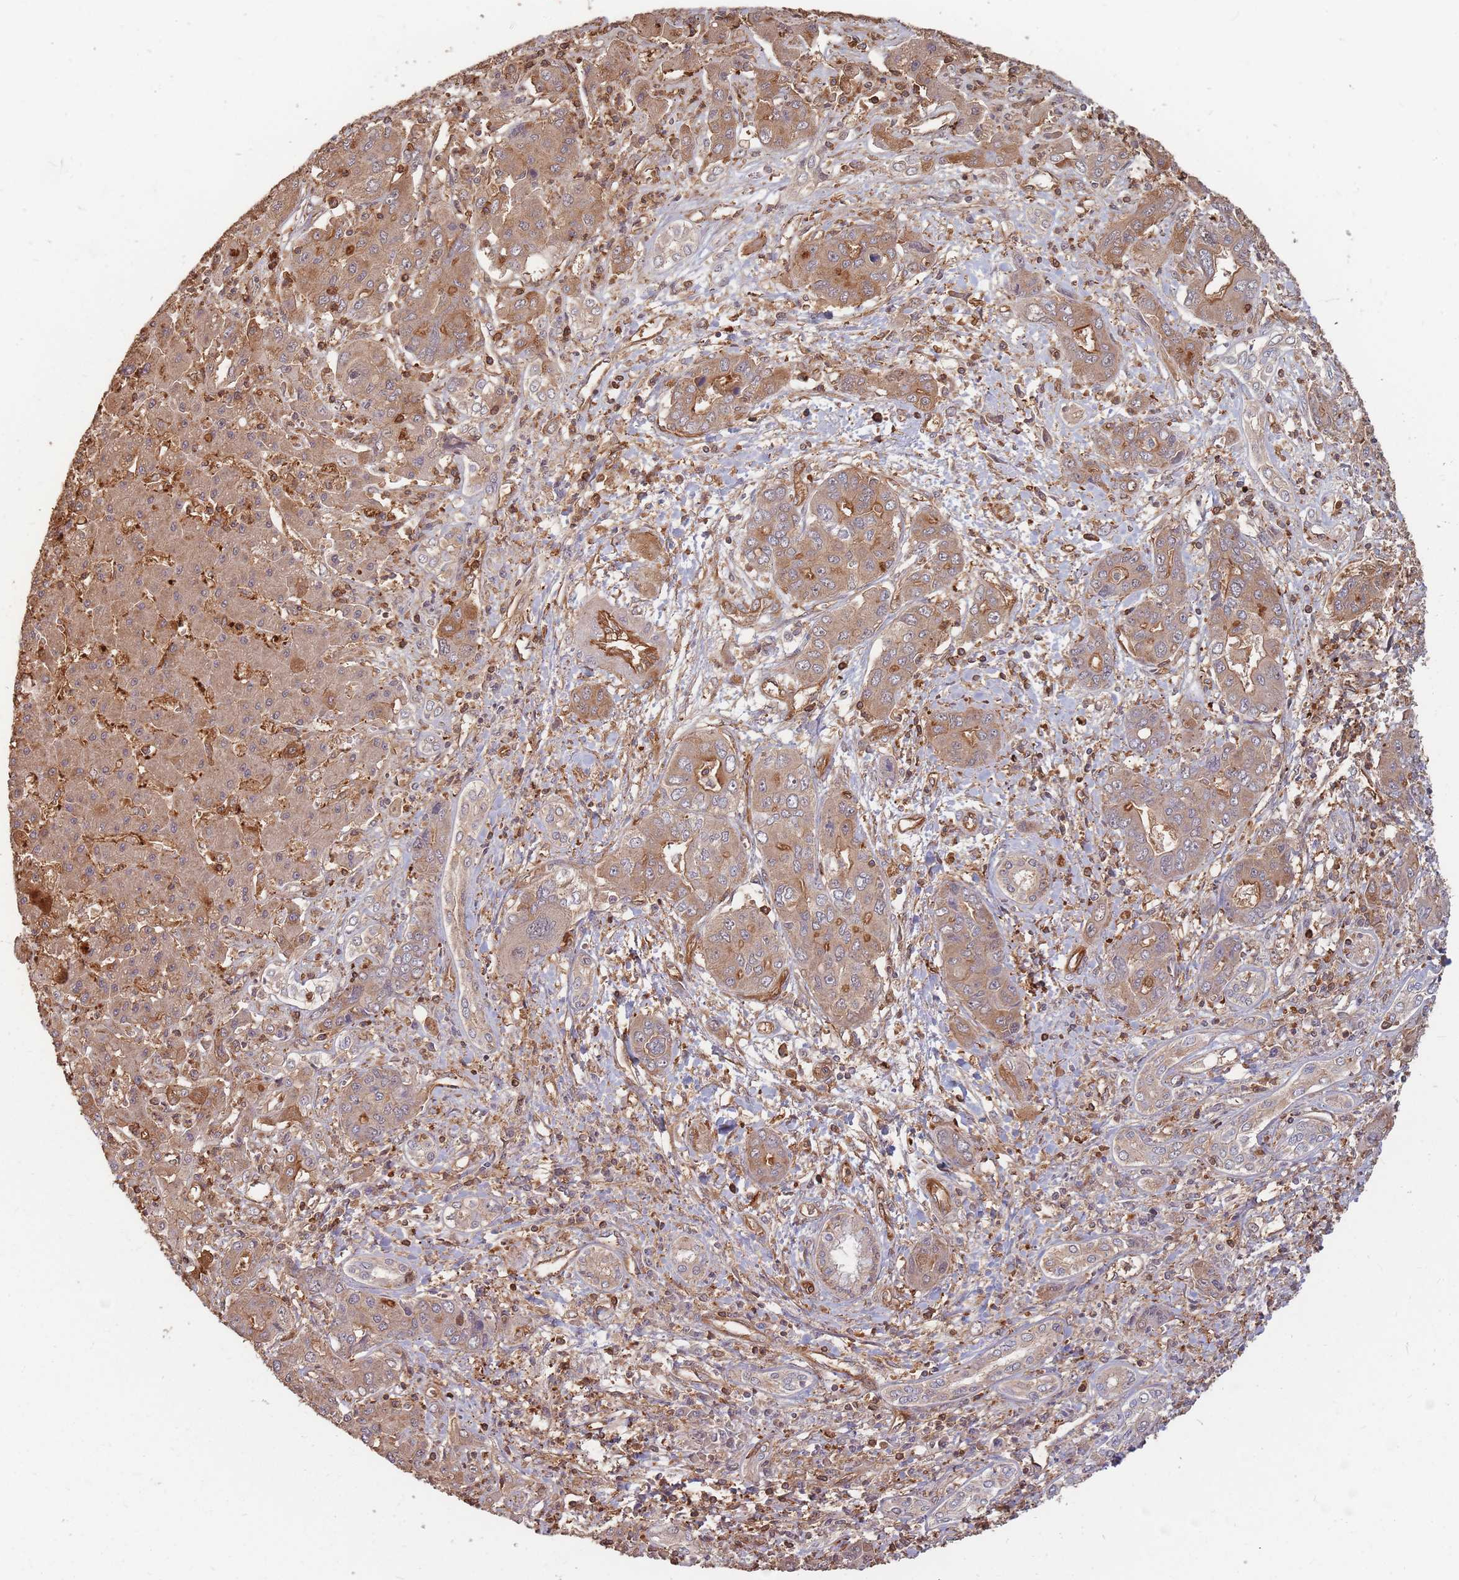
{"staining": {"intensity": "moderate", "quantity": ">75%", "location": "cytoplasmic/membranous"}, "tissue": "liver cancer", "cell_type": "Tumor cells", "image_type": "cancer", "snomed": [{"axis": "morphology", "description": "Cholangiocarcinoma"}, {"axis": "topography", "description": "Liver"}], "caption": "Immunohistochemical staining of human liver cholangiocarcinoma exhibits medium levels of moderate cytoplasmic/membranous positivity in about >75% of tumor cells.", "gene": "PLS3", "patient": {"sex": "male", "age": 67}}